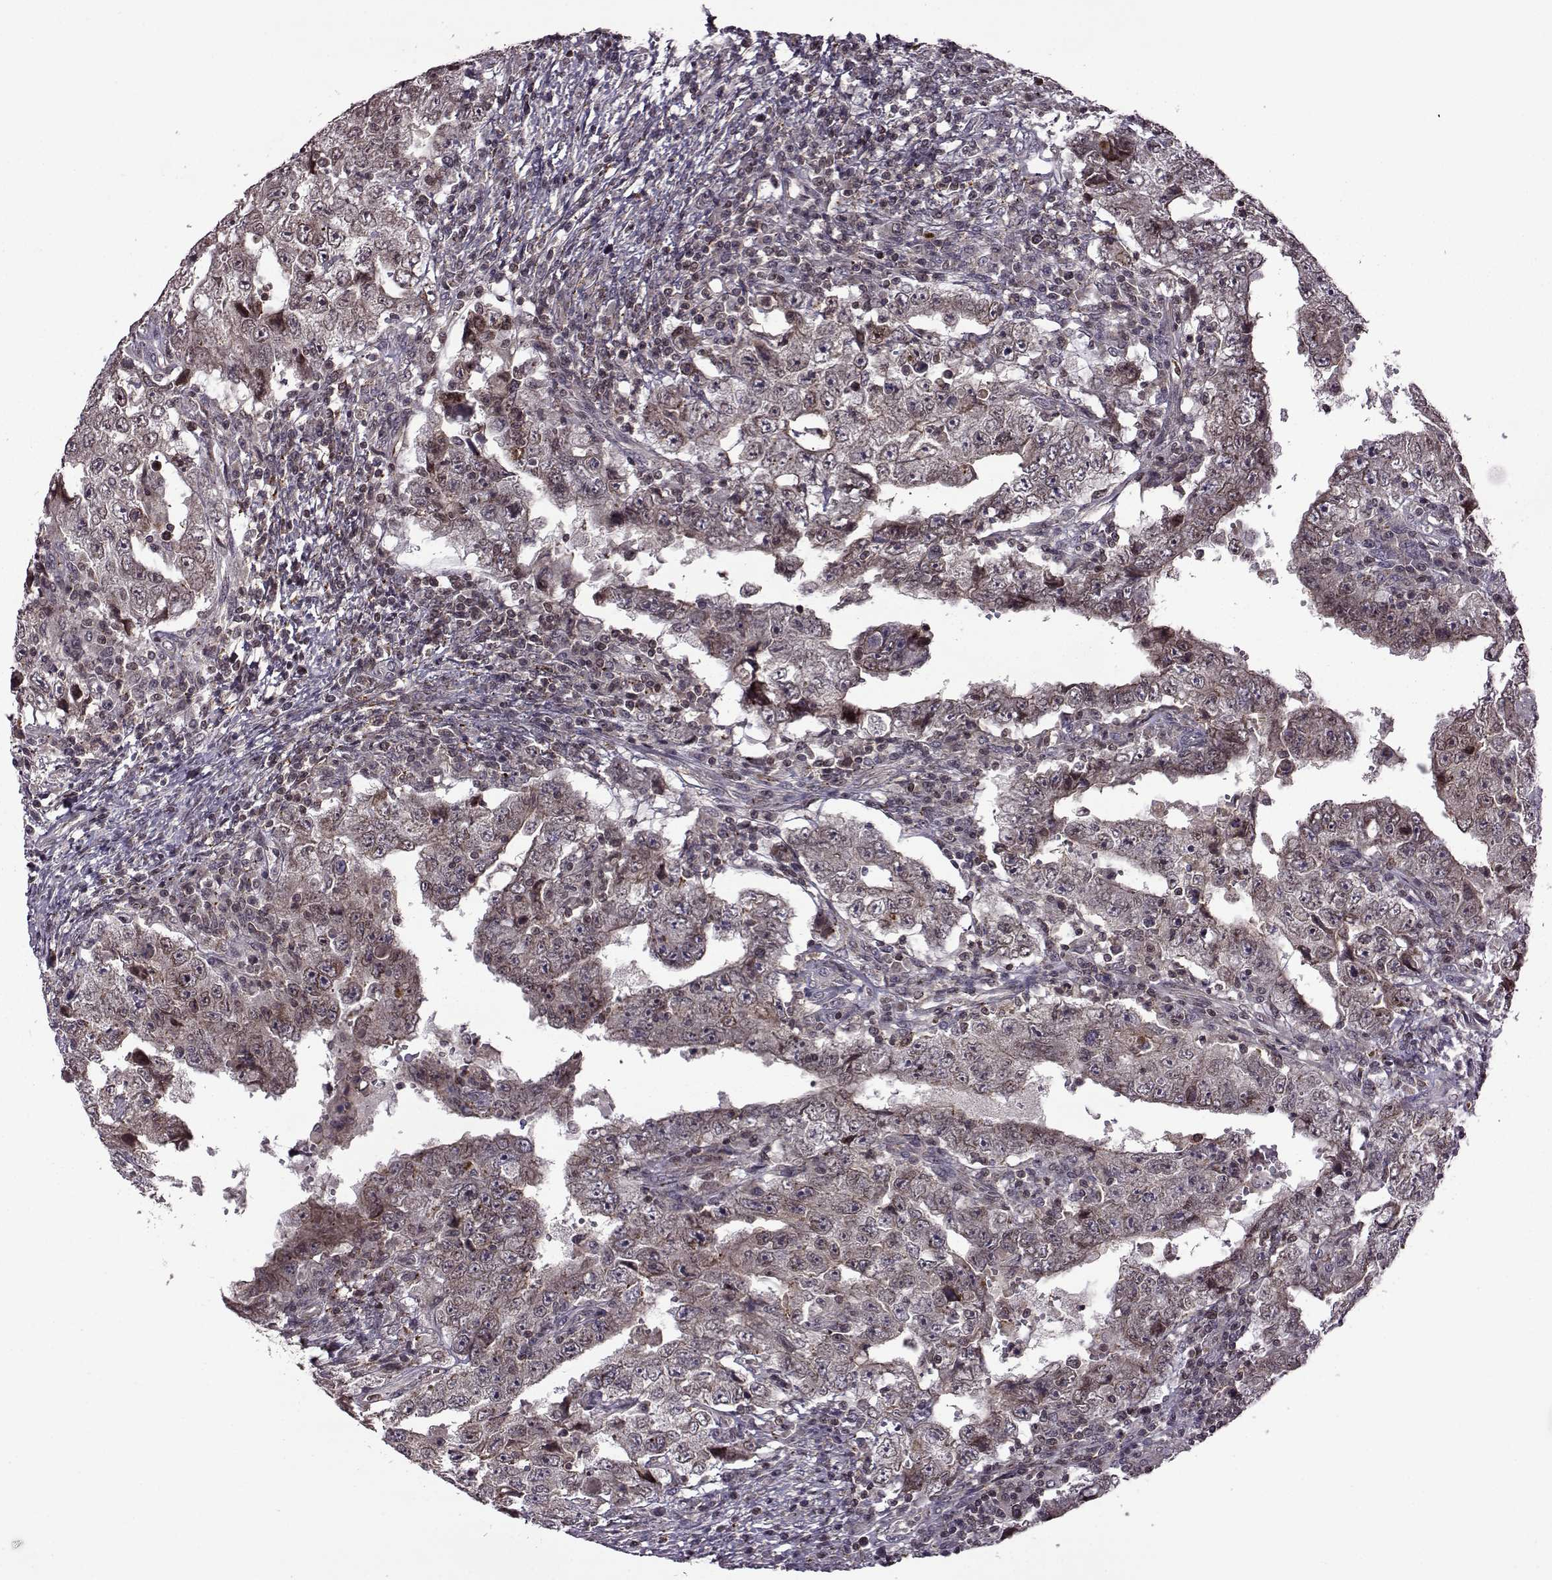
{"staining": {"intensity": "weak", "quantity": "<25%", "location": "cytoplasmic/membranous"}, "tissue": "testis cancer", "cell_type": "Tumor cells", "image_type": "cancer", "snomed": [{"axis": "morphology", "description": "Carcinoma, Embryonal, NOS"}, {"axis": "topography", "description": "Testis"}], "caption": "Immunohistochemistry (IHC) micrograph of testis cancer stained for a protein (brown), which reveals no expression in tumor cells.", "gene": "TRMU", "patient": {"sex": "male", "age": 26}}